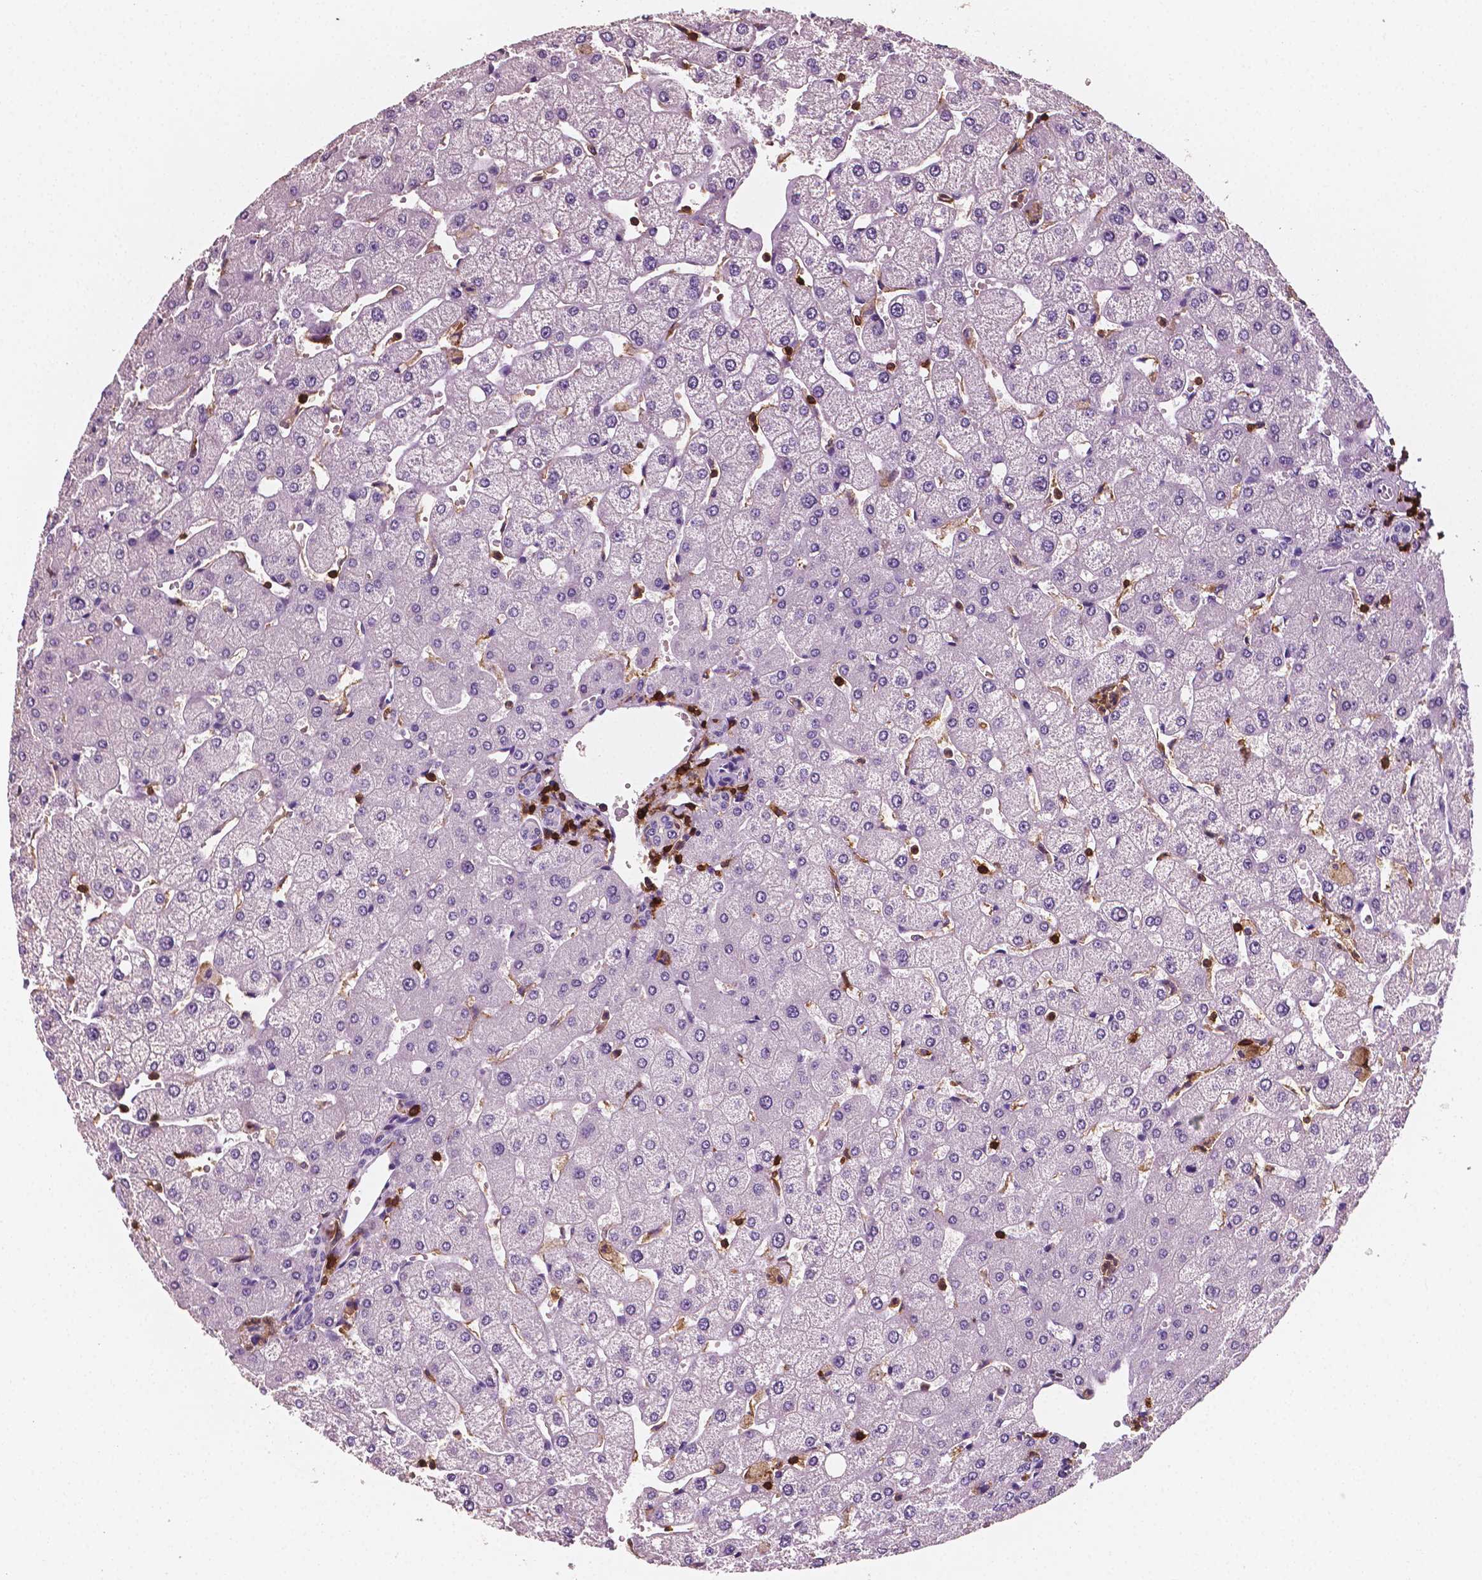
{"staining": {"intensity": "negative", "quantity": "none", "location": "none"}, "tissue": "liver", "cell_type": "Cholangiocytes", "image_type": "normal", "snomed": [{"axis": "morphology", "description": "Normal tissue, NOS"}, {"axis": "topography", "description": "Liver"}], "caption": "Liver stained for a protein using immunohistochemistry exhibits no staining cholangiocytes.", "gene": "PTPRC", "patient": {"sex": "female", "age": 54}}